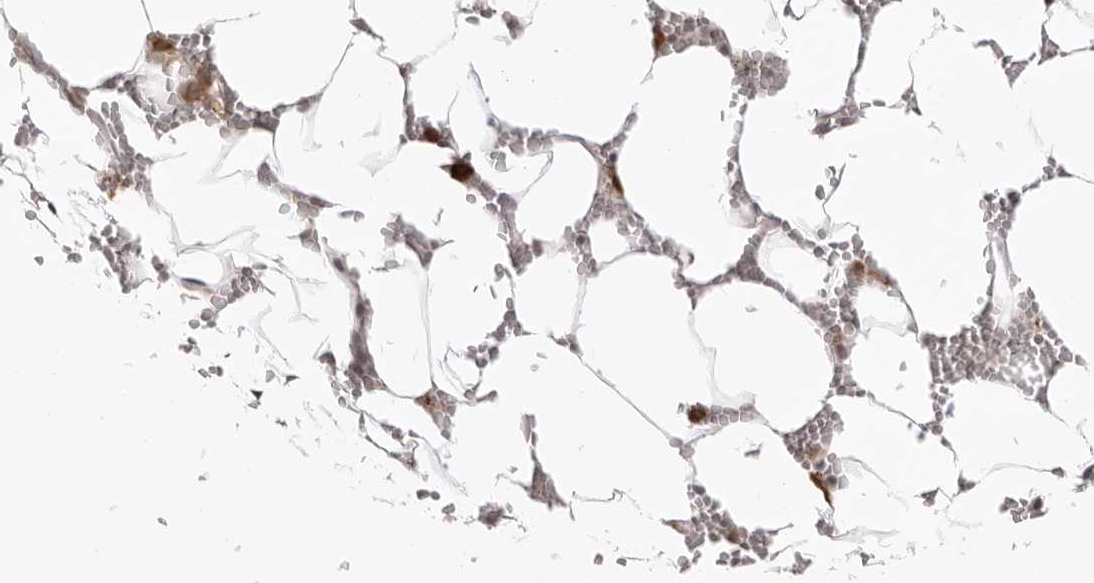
{"staining": {"intensity": "strong", "quantity": "<25%", "location": "cytoplasmic/membranous"}, "tissue": "bone marrow", "cell_type": "Hematopoietic cells", "image_type": "normal", "snomed": [{"axis": "morphology", "description": "Normal tissue, NOS"}, {"axis": "topography", "description": "Bone marrow"}], "caption": "Immunohistochemistry (IHC) (DAB (3,3'-diaminobenzidine)) staining of benign bone marrow shows strong cytoplasmic/membranous protein expression in about <25% of hematopoietic cells.", "gene": "ZC3H11A", "patient": {"sex": "male", "age": 70}}